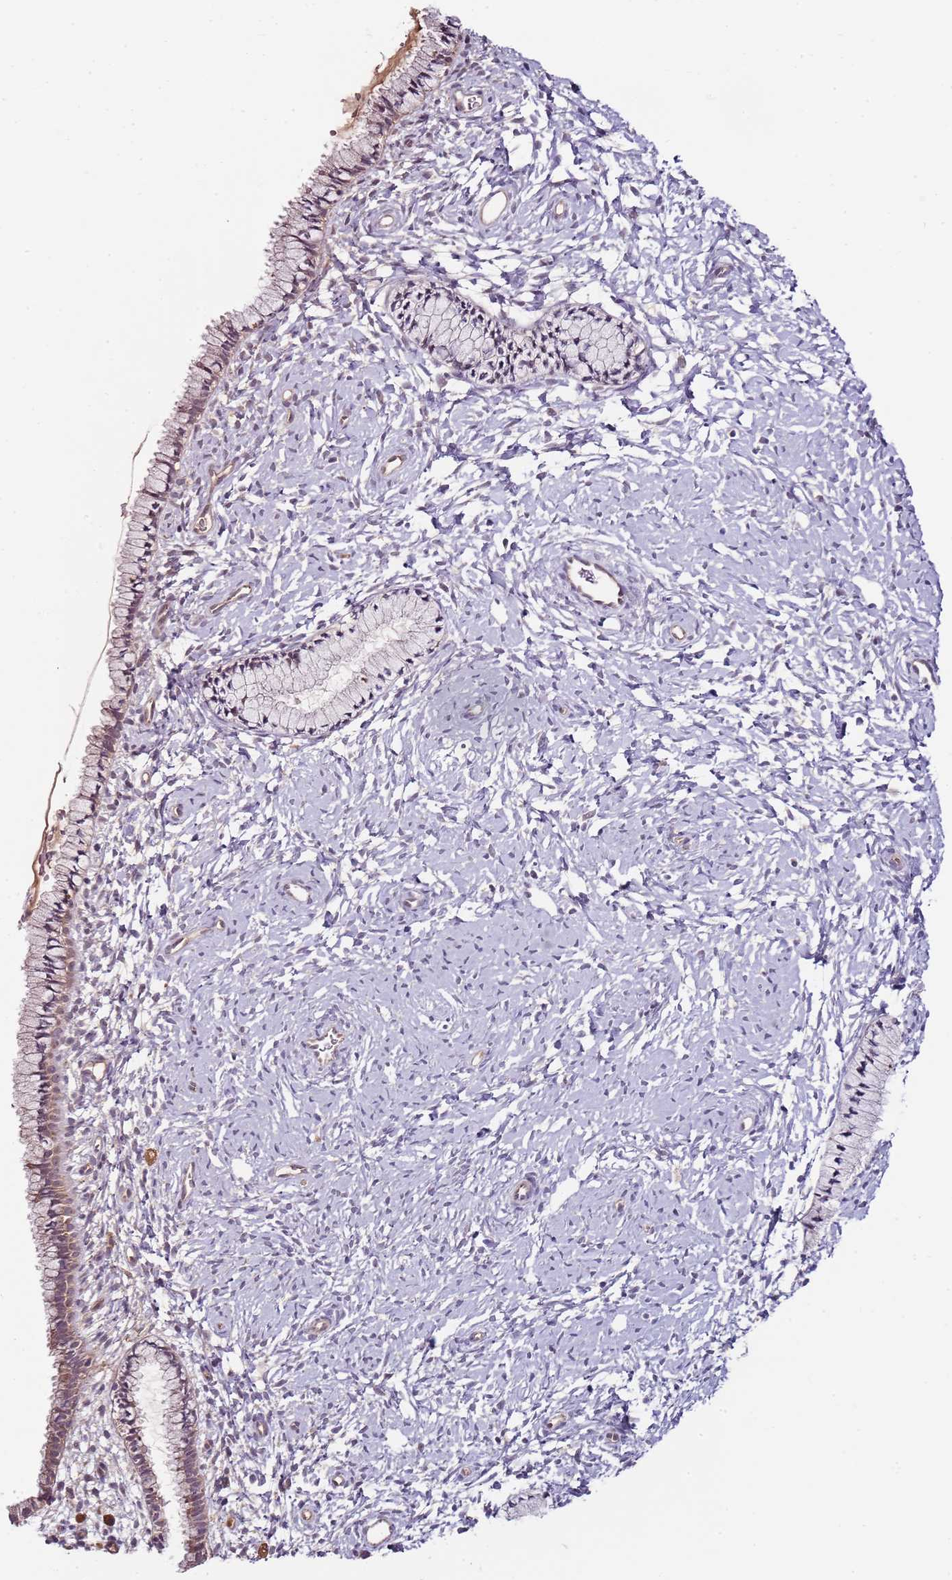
{"staining": {"intensity": "weak", "quantity": "25%-75%", "location": "cytoplasmic/membranous"}, "tissue": "cervix", "cell_type": "Glandular cells", "image_type": "normal", "snomed": [{"axis": "morphology", "description": "Normal tissue, NOS"}, {"axis": "topography", "description": "Cervix"}], "caption": "Protein analysis of benign cervix demonstrates weak cytoplasmic/membranous positivity in approximately 25%-75% of glandular cells.", "gene": "FBXL22", "patient": {"sex": "female", "age": 33}}